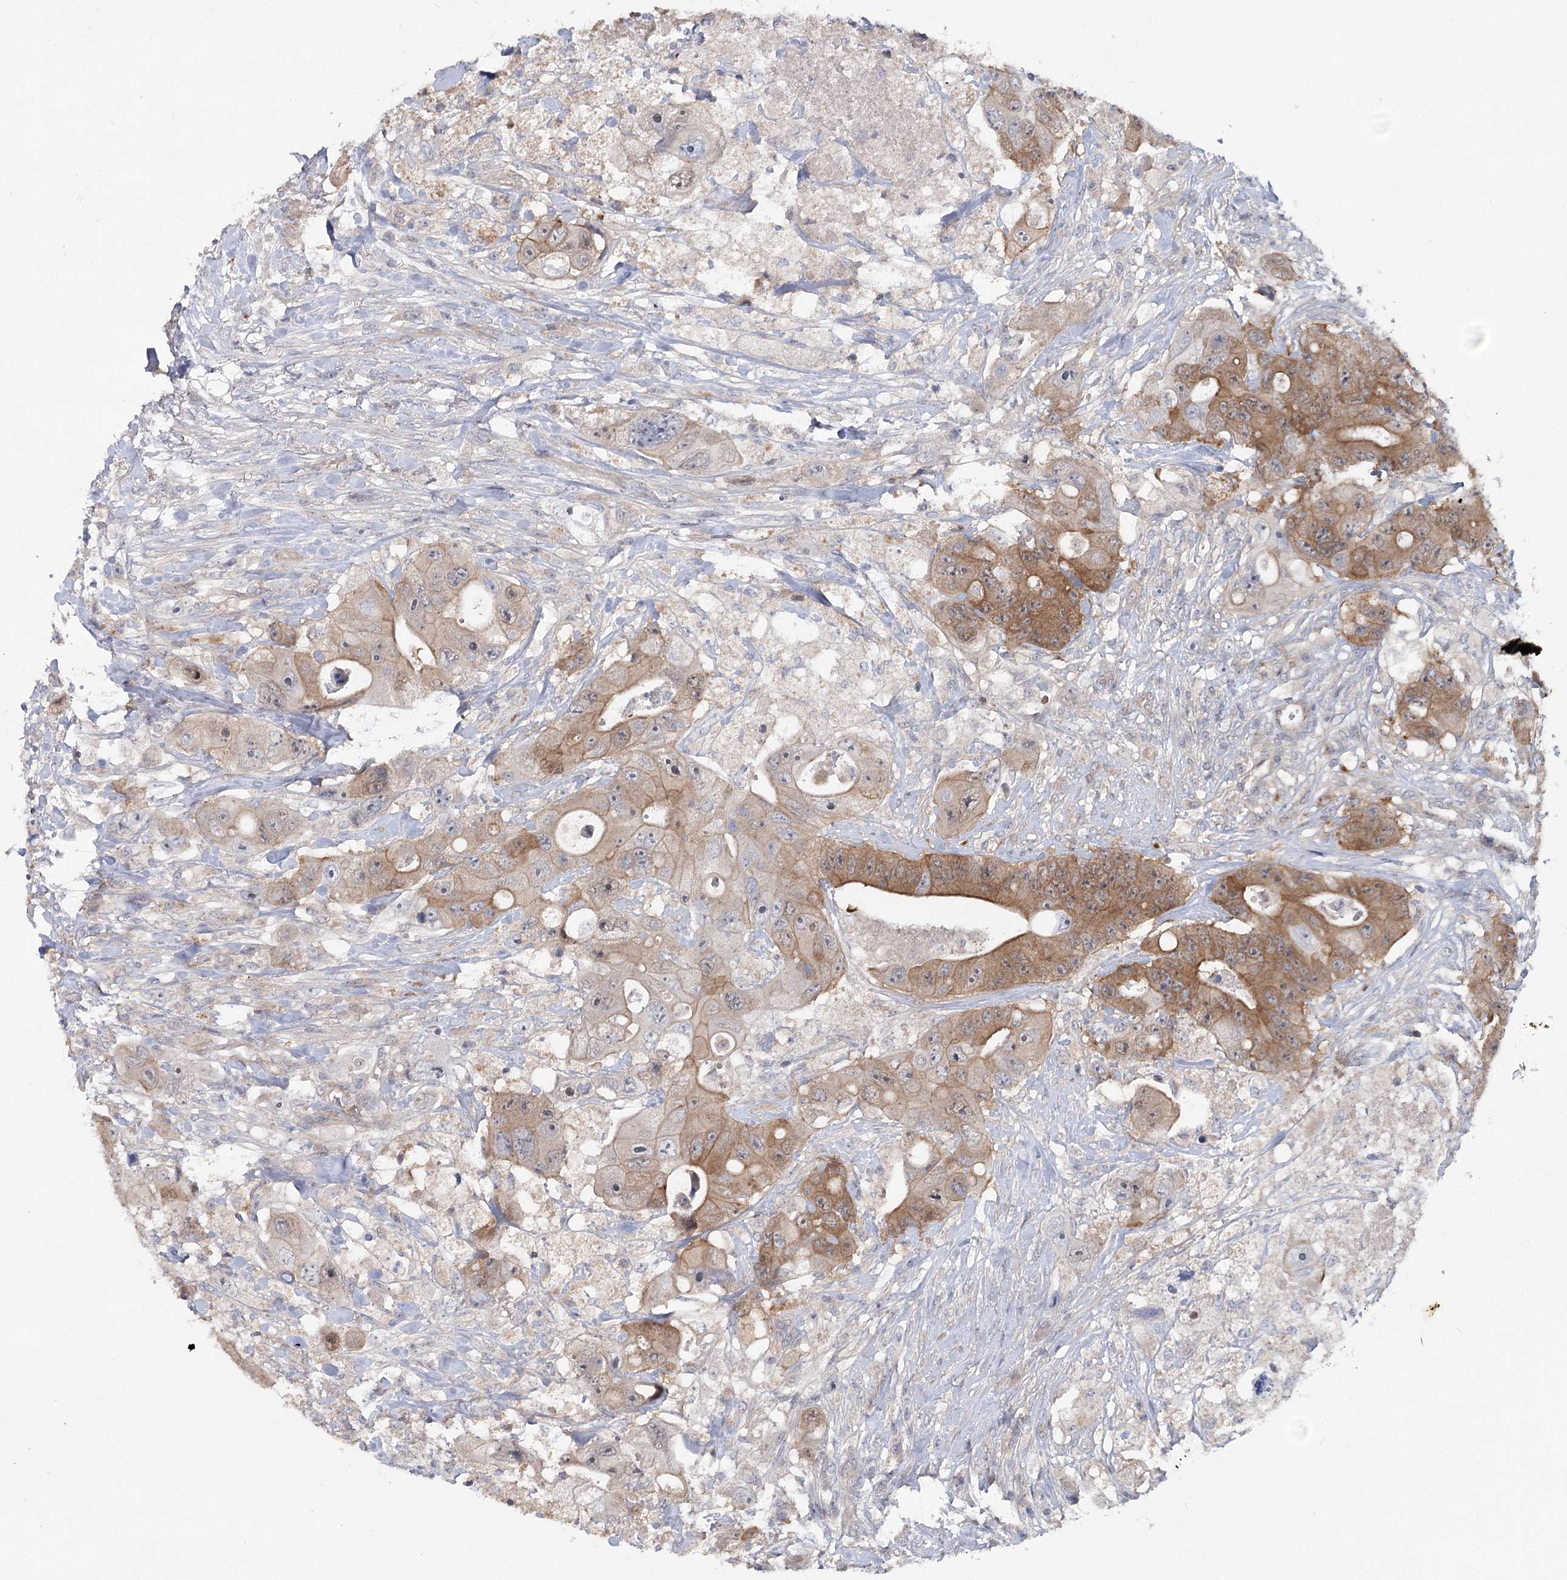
{"staining": {"intensity": "moderate", "quantity": ">75%", "location": "cytoplasmic/membranous"}, "tissue": "colorectal cancer", "cell_type": "Tumor cells", "image_type": "cancer", "snomed": [{"axis": "morphology", "description": "Adenocarcinoma, NOS"}, {"axis": "topography", "description": "Colon"}], "caption": "A photomicrograph showing moderate cytoplasmic/membranous staining in about >75% of tumor cells in colorectal adenocarcinoma, as visualized by brown immunohistochemical staining.", "gene": "MAP3K13", "patient": {"sex": "female", "age": 46}}